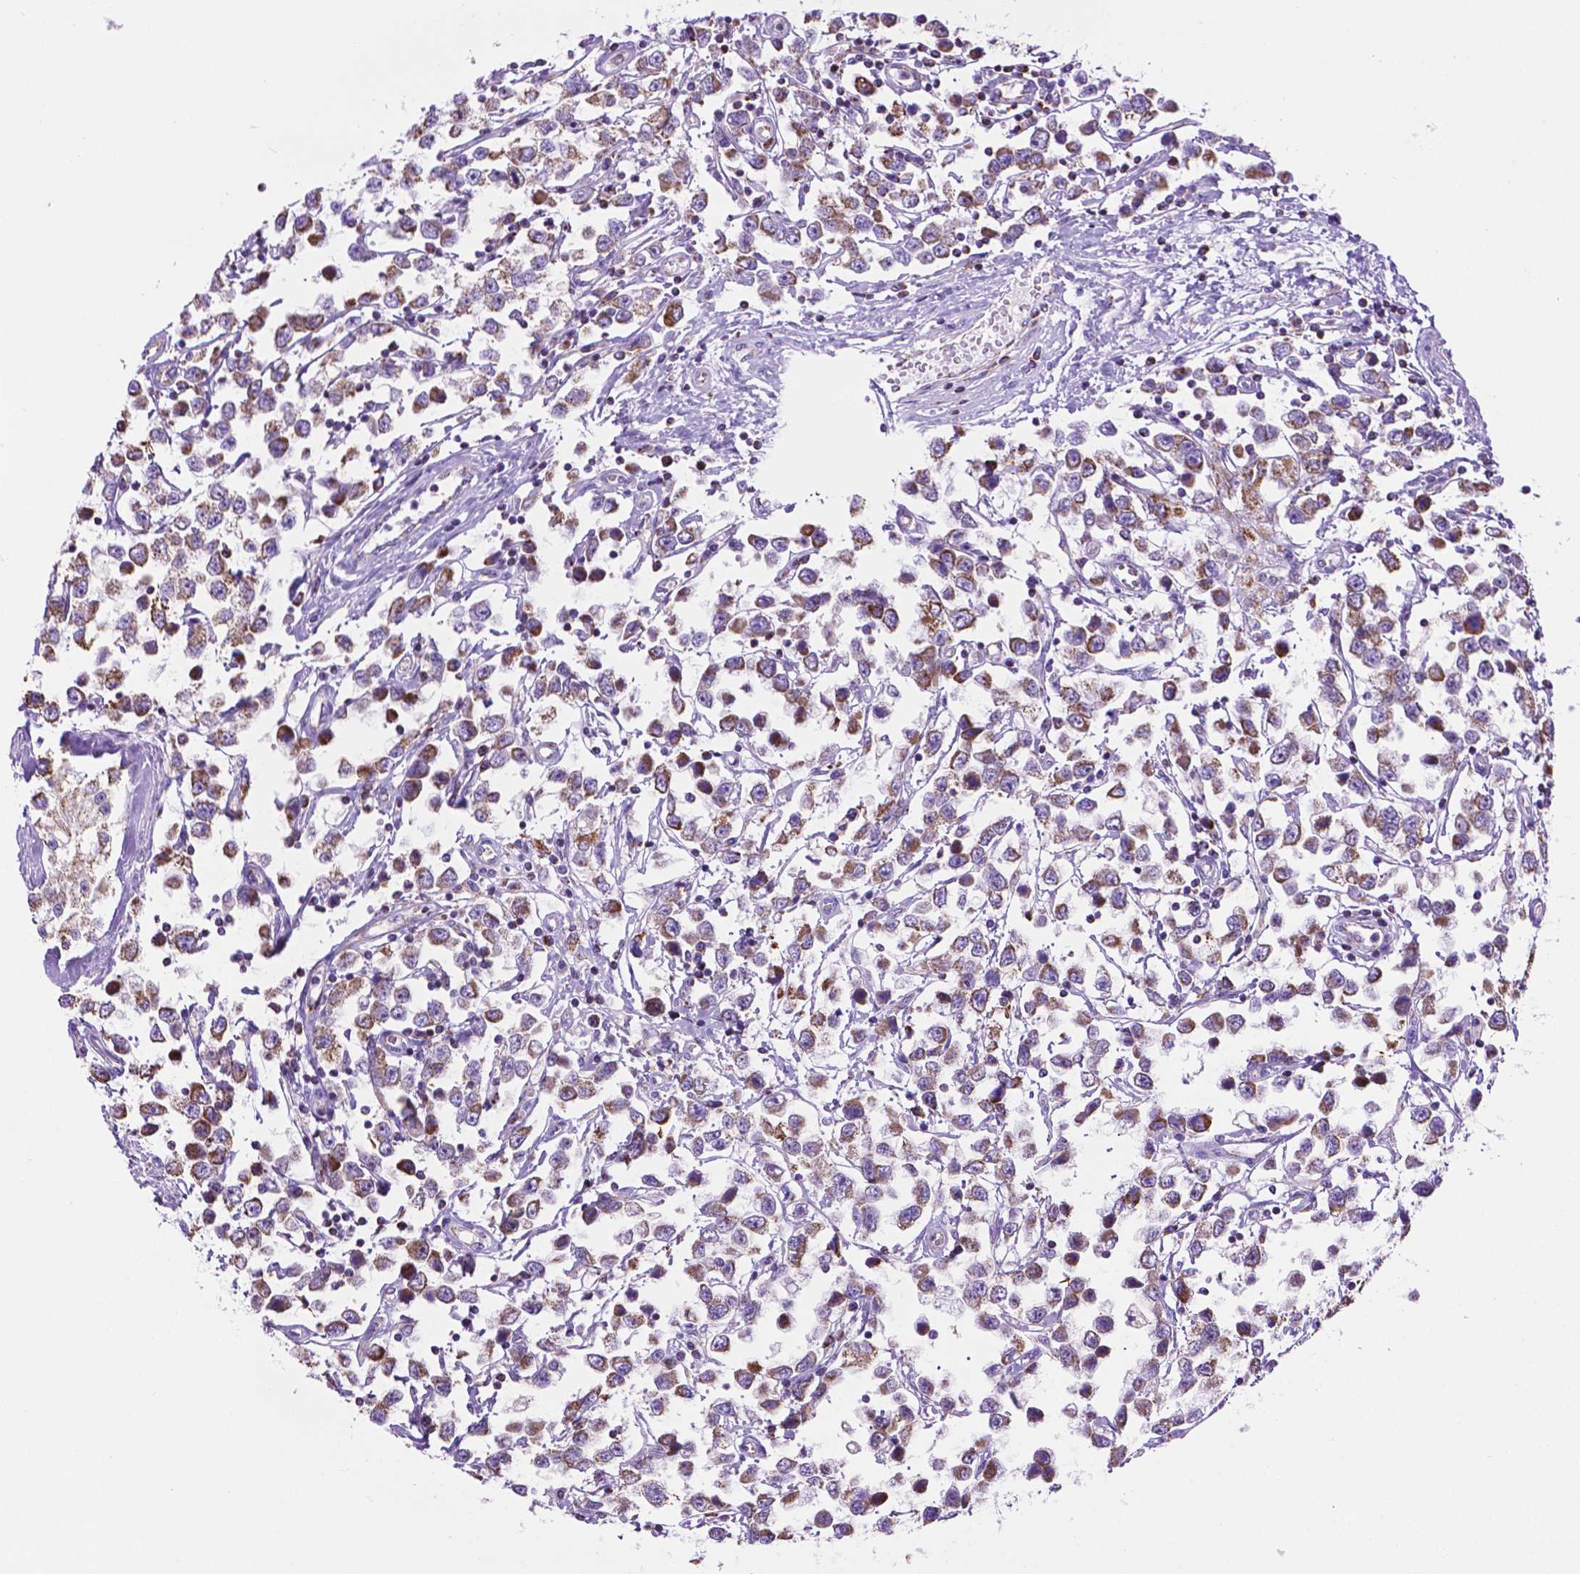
{"staining": {"intensity": "strong", "quantity": ">75%", "location": "cytoplasmic/membranous"}, "tissue": "testis cancer", "cell_type": "Tumor cells", "image_type": "cancer", "snomed": [{"axis": "morphology", "description": "Seminoma, NOS"}, {"axis": "topography", "description": "Testis"}], "caption": "Immunohistochemistry (IHC) (DAB (3,3'-diaminobenzidine)) staining of testis cancer demonstrates strong cytoplasmic/membranous protein expression in about >75% of tumor cells.", "gene": "GDPD5", "patient": {"sex": "male", "age": 34}}